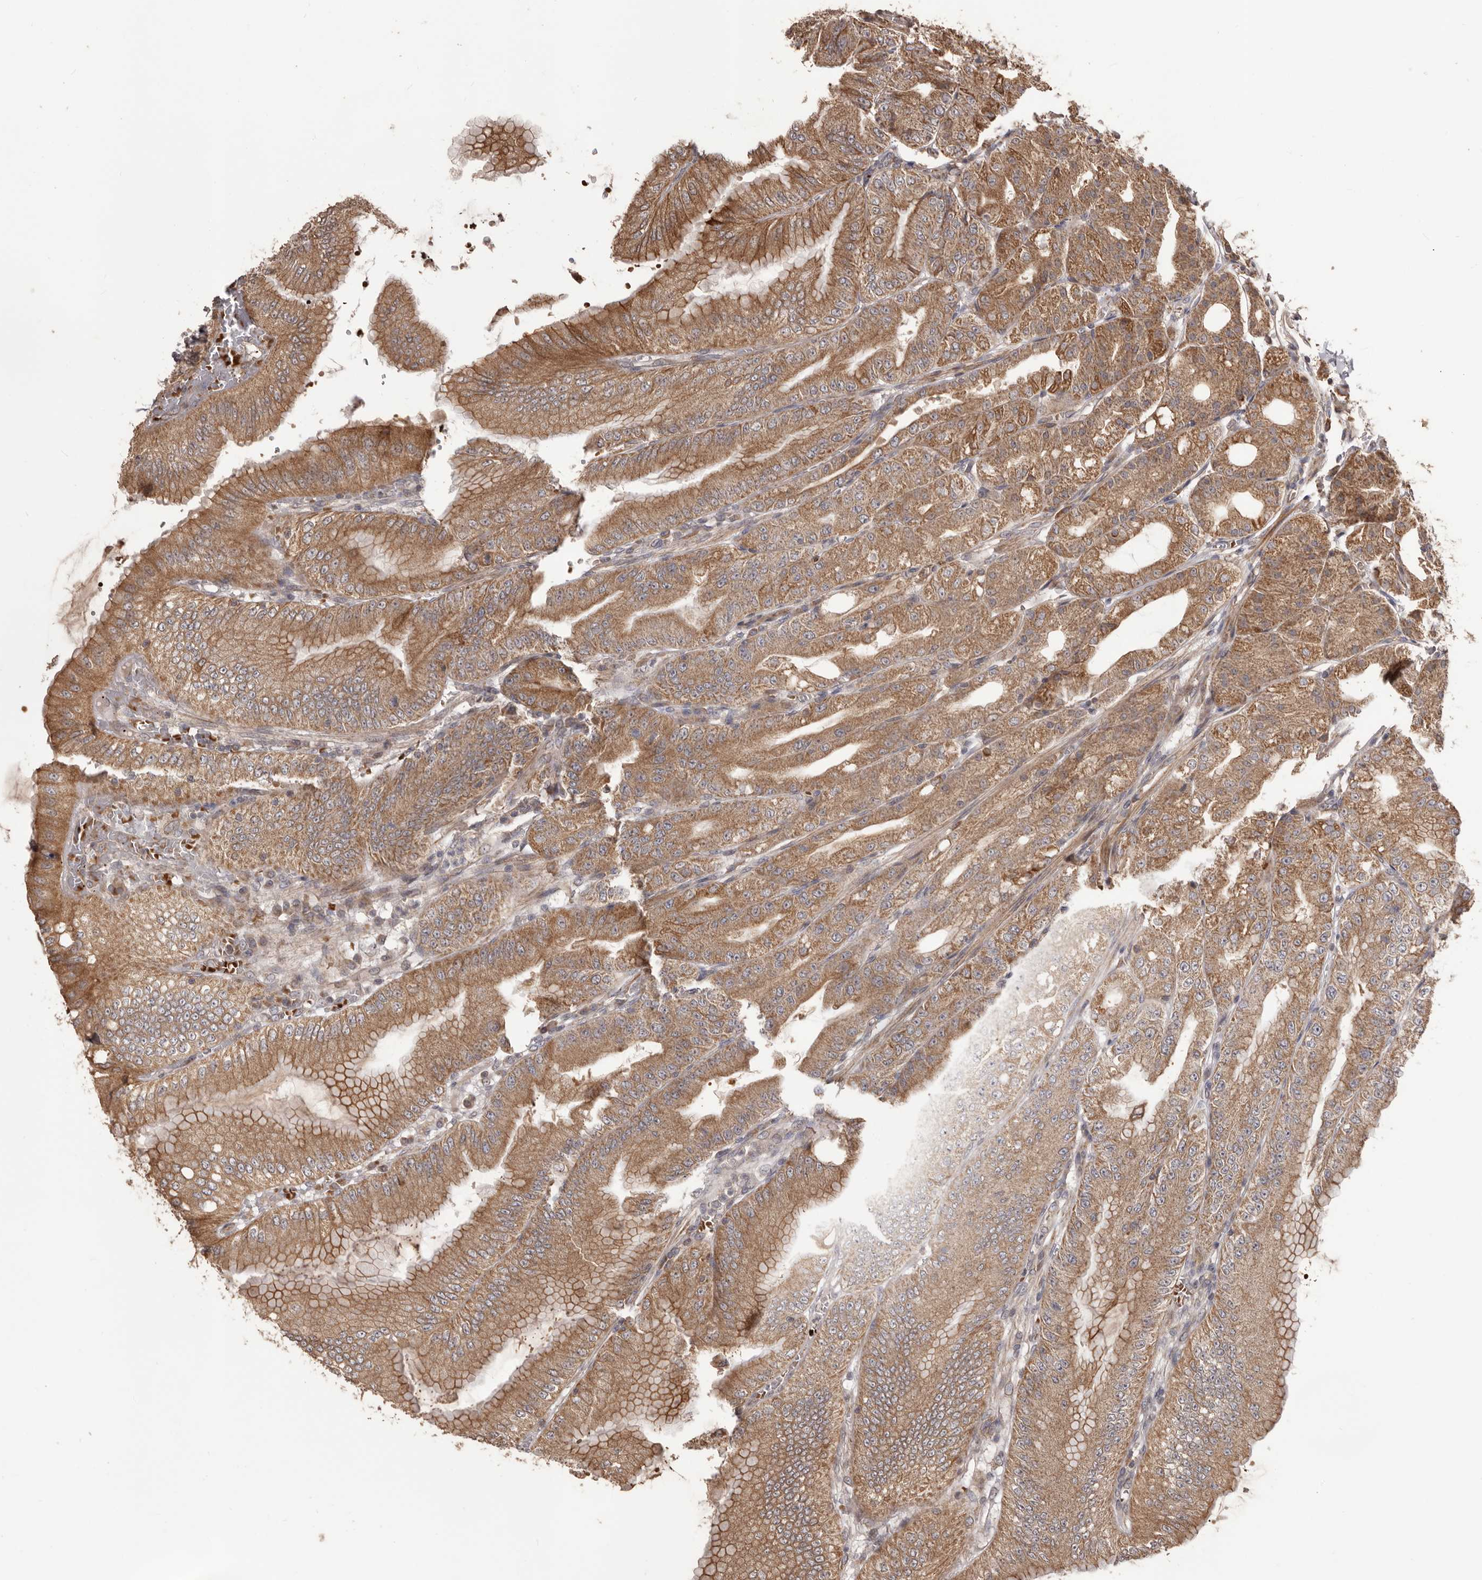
{"staining": {"intensity": "moderate", "quantity": ">75%", "location": "cytoplasmic/membranous"}, "tissue": "stomach", "cell_type": "Glandular cells", "image_type": "normal", "snomed": [{"axis": "morphology", "description": "Normal tissue, NOS"}, {"axis": "topography", "description": "Stomach, lower"}], "caption": "Immunohistochemical staining of benign stomach reveals medium levels of moderate cytoplasmic/membranous positivity in about >75% of glandular cells. (DAB (3,3'-diaminobenzidine) IHC with brightfield microscopy, high magnification).", "gene": "QRSL1", "patient": {"sex": "male", "age": 71}}